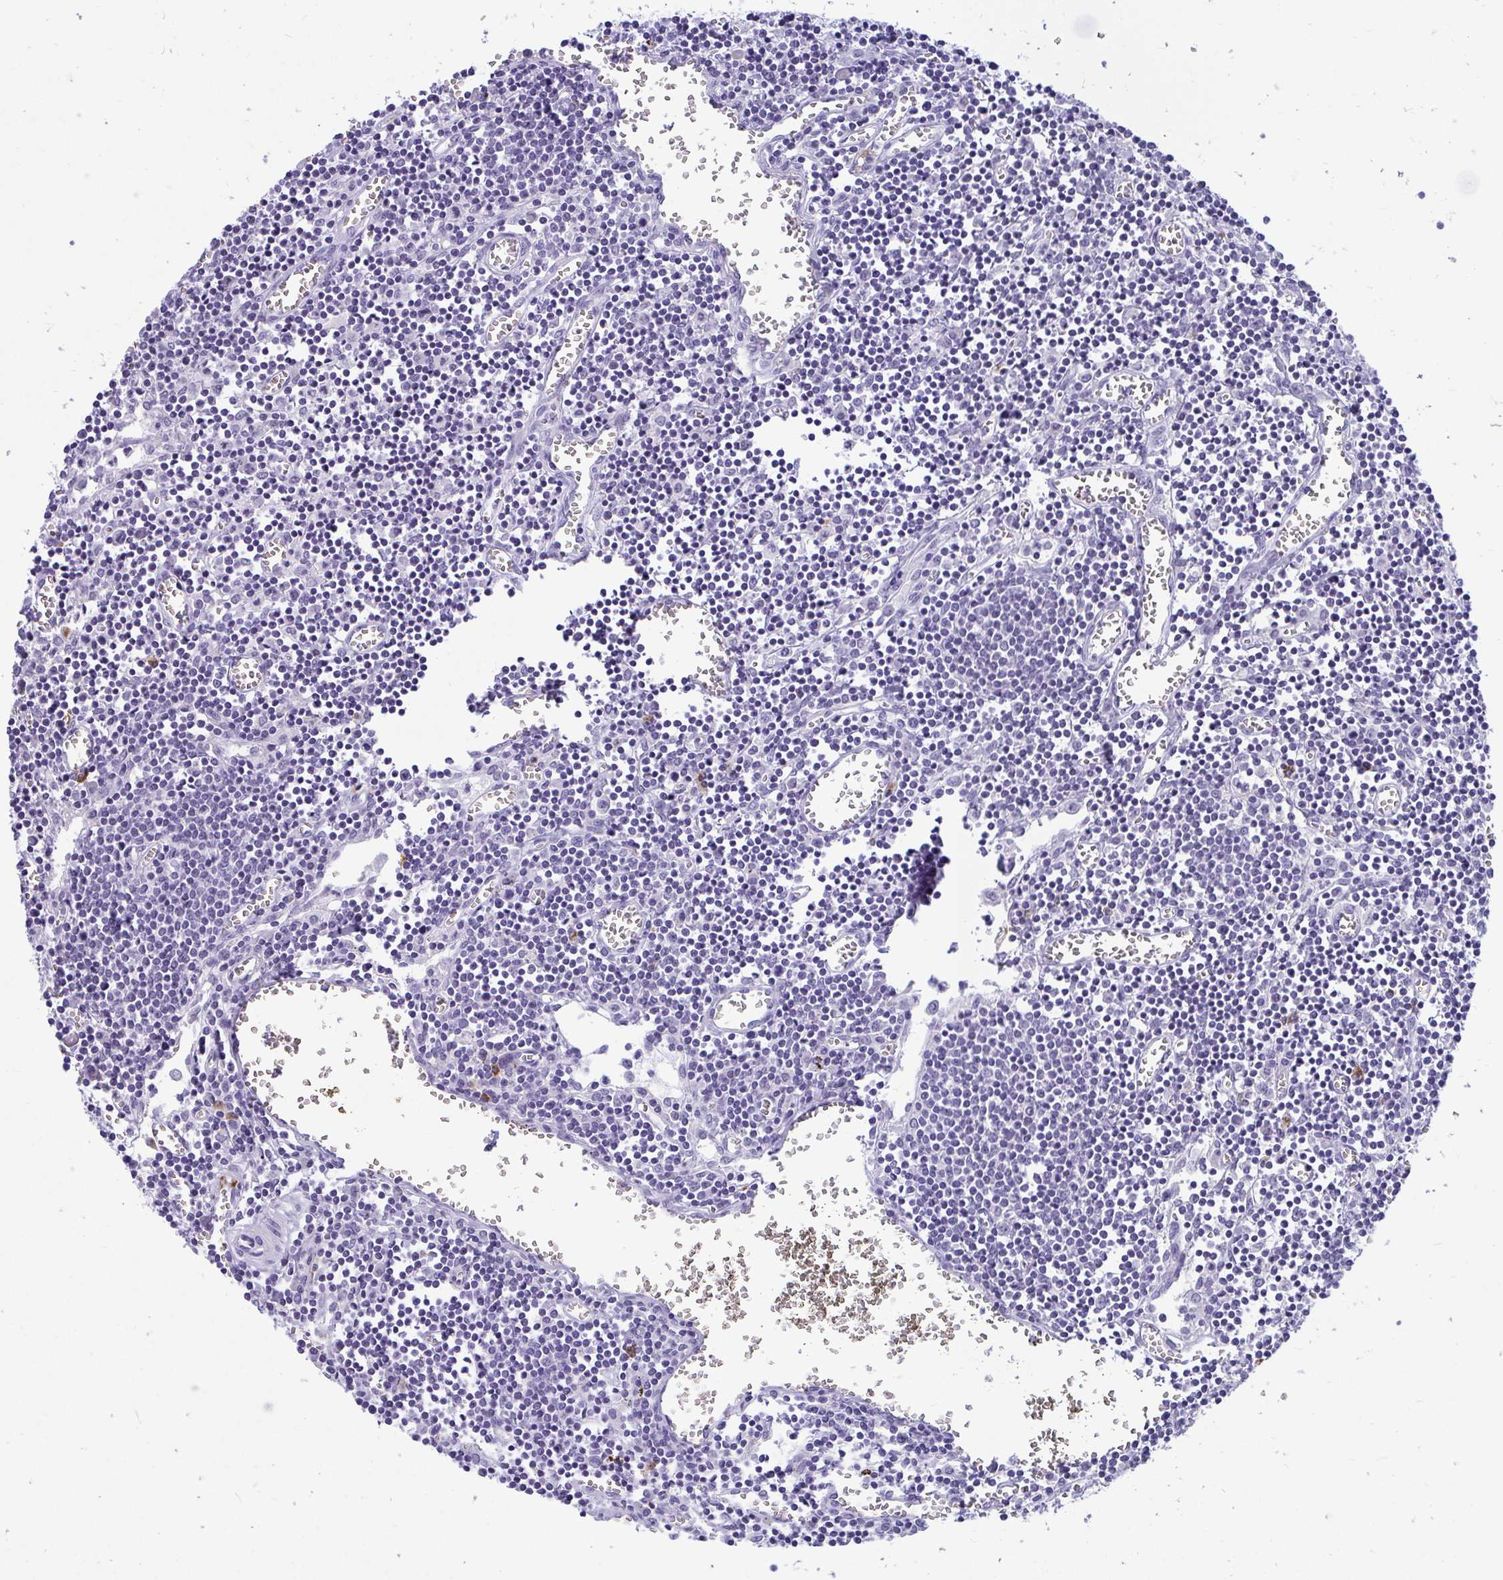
{"staining": {"intensity": "negative", "quantity": "none", "location": "none"}, "tissue": "lymph node", "cell_type": "Germinal center cells", "image_type": "normal", "snomed": [{"axis": "morphology", "description": "Normal tissue, NOS"}, {"axis": "topography", "description": "Lymph node"}], "caption": "Lymph node stained for a protein using immunohistochemistry reveals no staining germinal center cells.", "gene": "TSBP1", "patient": {"sex": "male", "age": 66}}